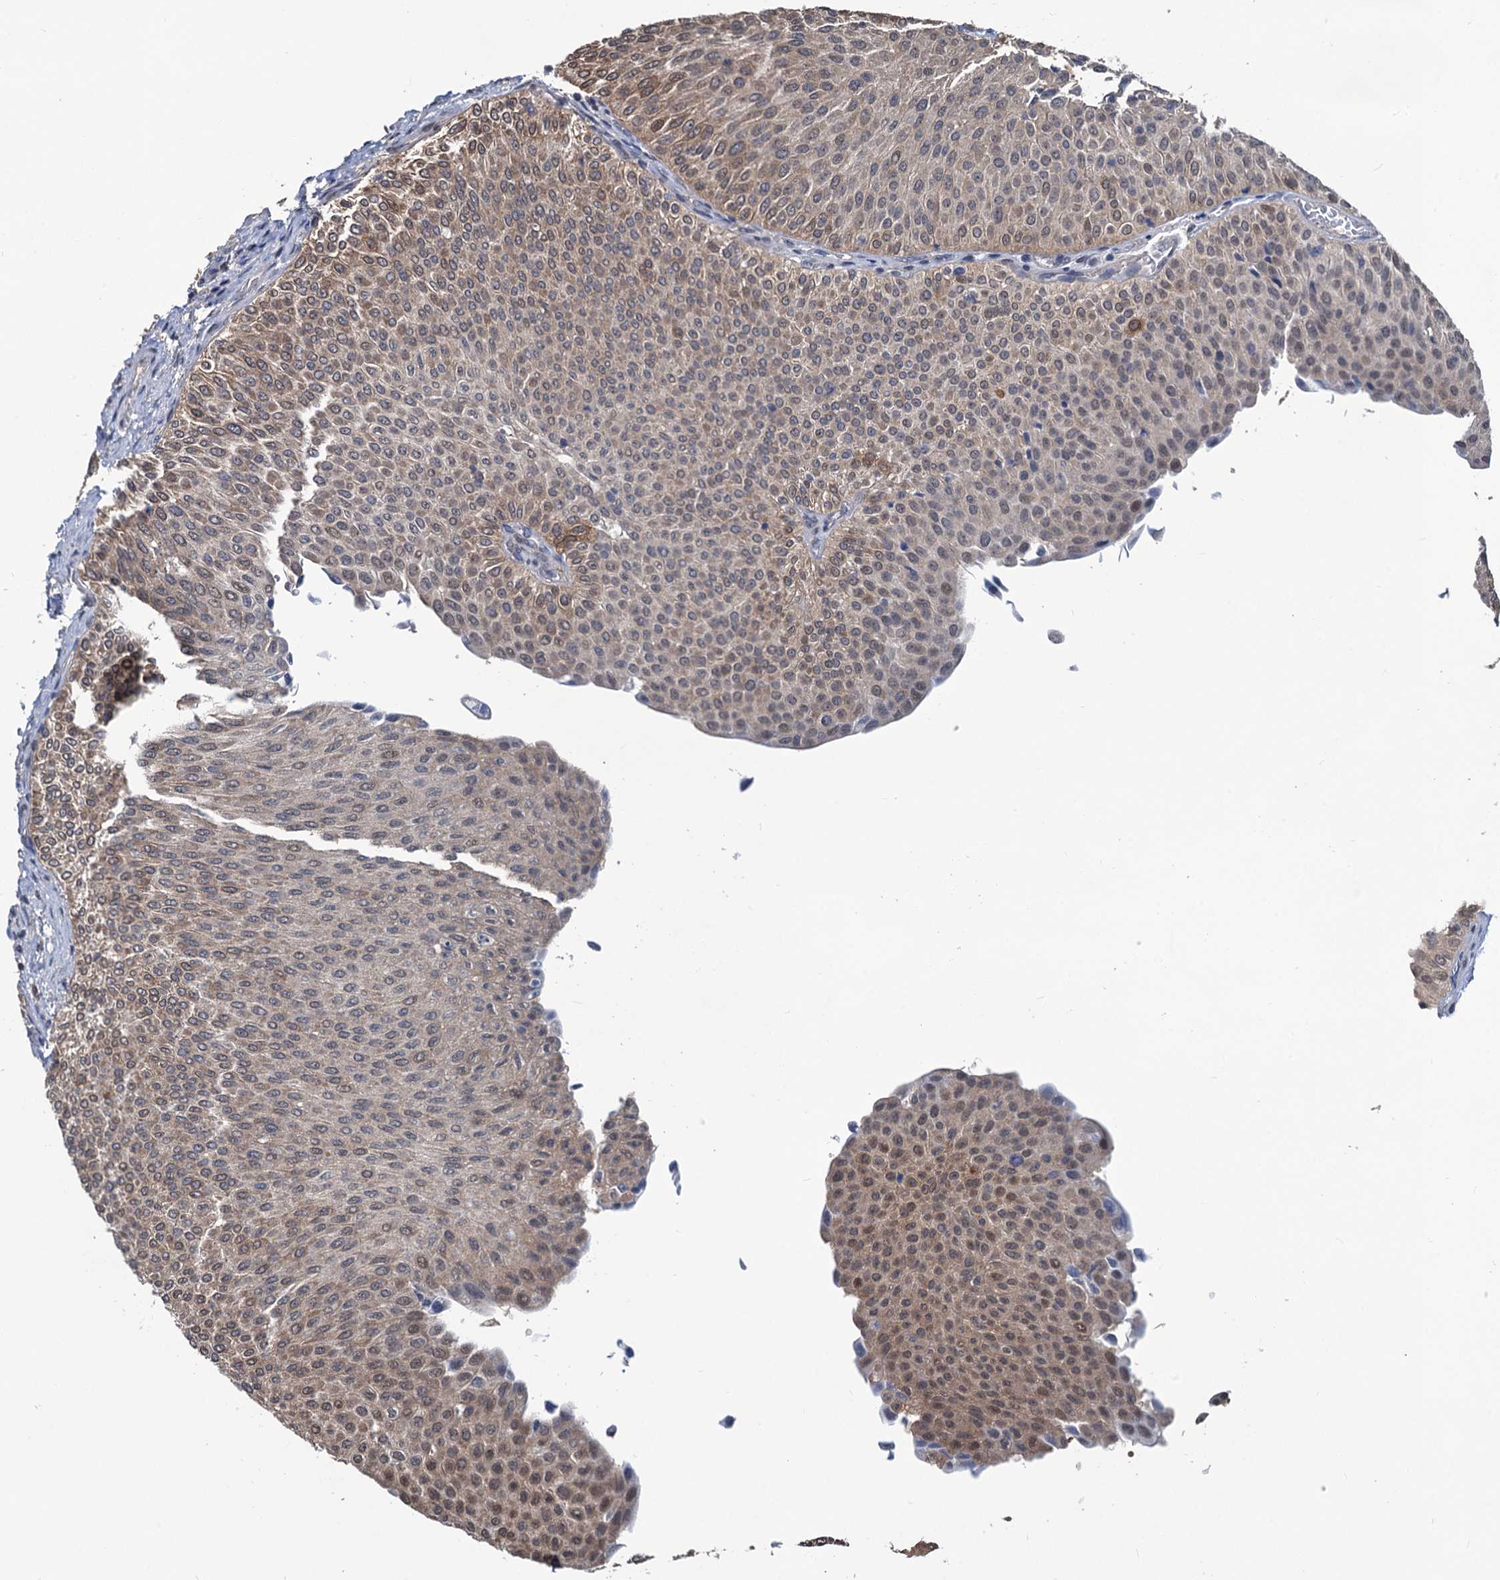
{"staining": {"intensity": "weak", "quantity": ">75%", "location": "cytoplasmic/membranous,nuclear"}, "tissue": "urothelial cancer", "cell_type": "Tumor cells", "image_type": "cancer", "snomed": [{"axis": "morphology", "description": "Urothelial carcinoma, Low grade"}, {"axis": "topography", "description": "Urinary bladder"}], "caption": "The micrograph reveals a brown stain indicating the presence of a protein in the cytoplasmic/membranous and nuclear of tumor cells in urothelial cancer.", "gene": "RTKN2", "patient": {"sex": "male", "age": 78}}